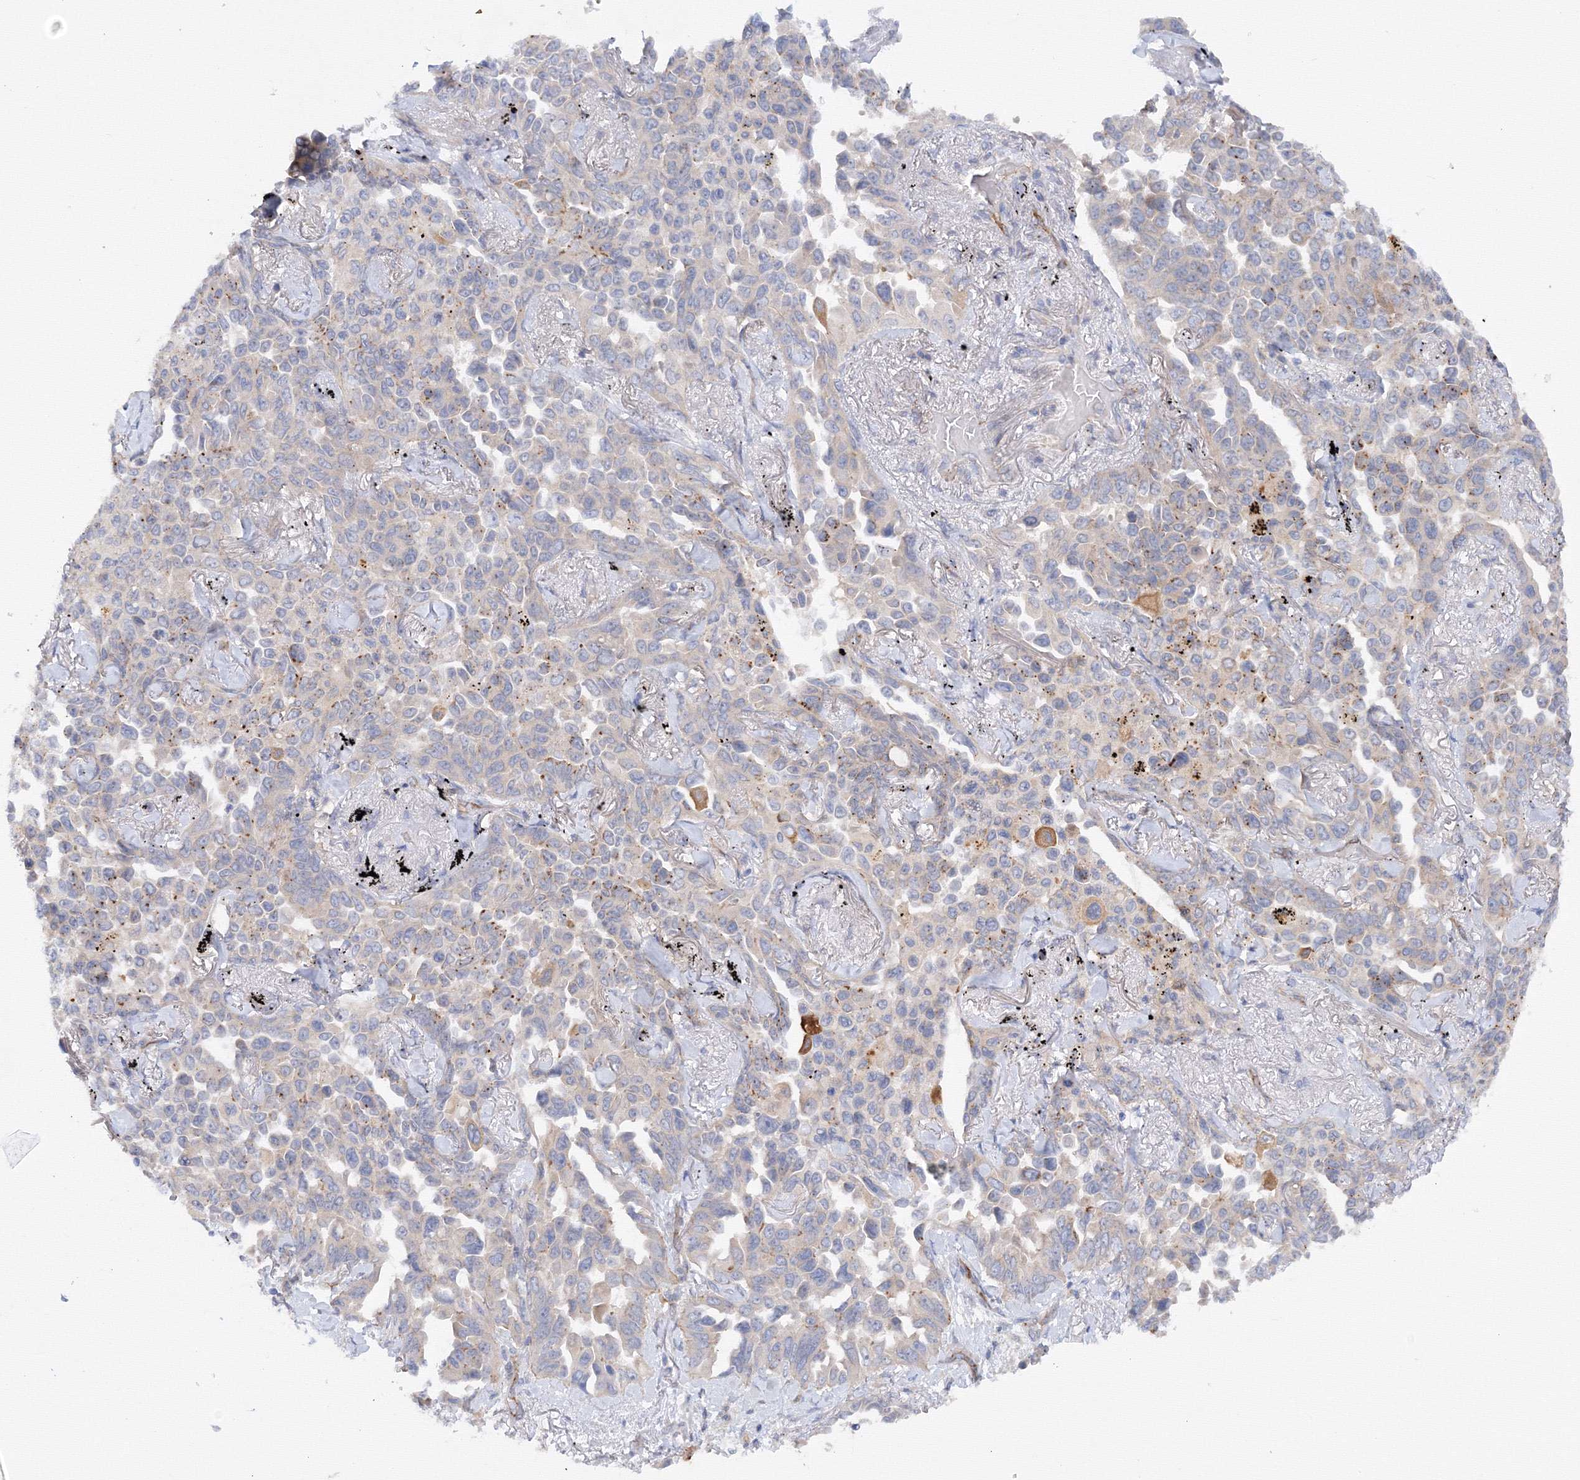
{"staining": {"intensity": "moderate", "quantity": "<25%", "location": "cytoplasmic/membranous"}, "tissue": "lung cancer", "cell_type": "Tumor cells", "image_type": "cancer", "snomed": [{"axis": "morphology", "description": "Adenocarcinoma, NOS"}, {"axis": "topography", "description": "Lung"}], "caption": "Protein staining by immunohistochemistry (IHC) shows moderate cytoplasmic/membranous expression in about <25% of tumor cells in lung cancer (adenocarcinoma).", "gene": "DIS3L2", "patient": {"sex": "female", "age": 67}}